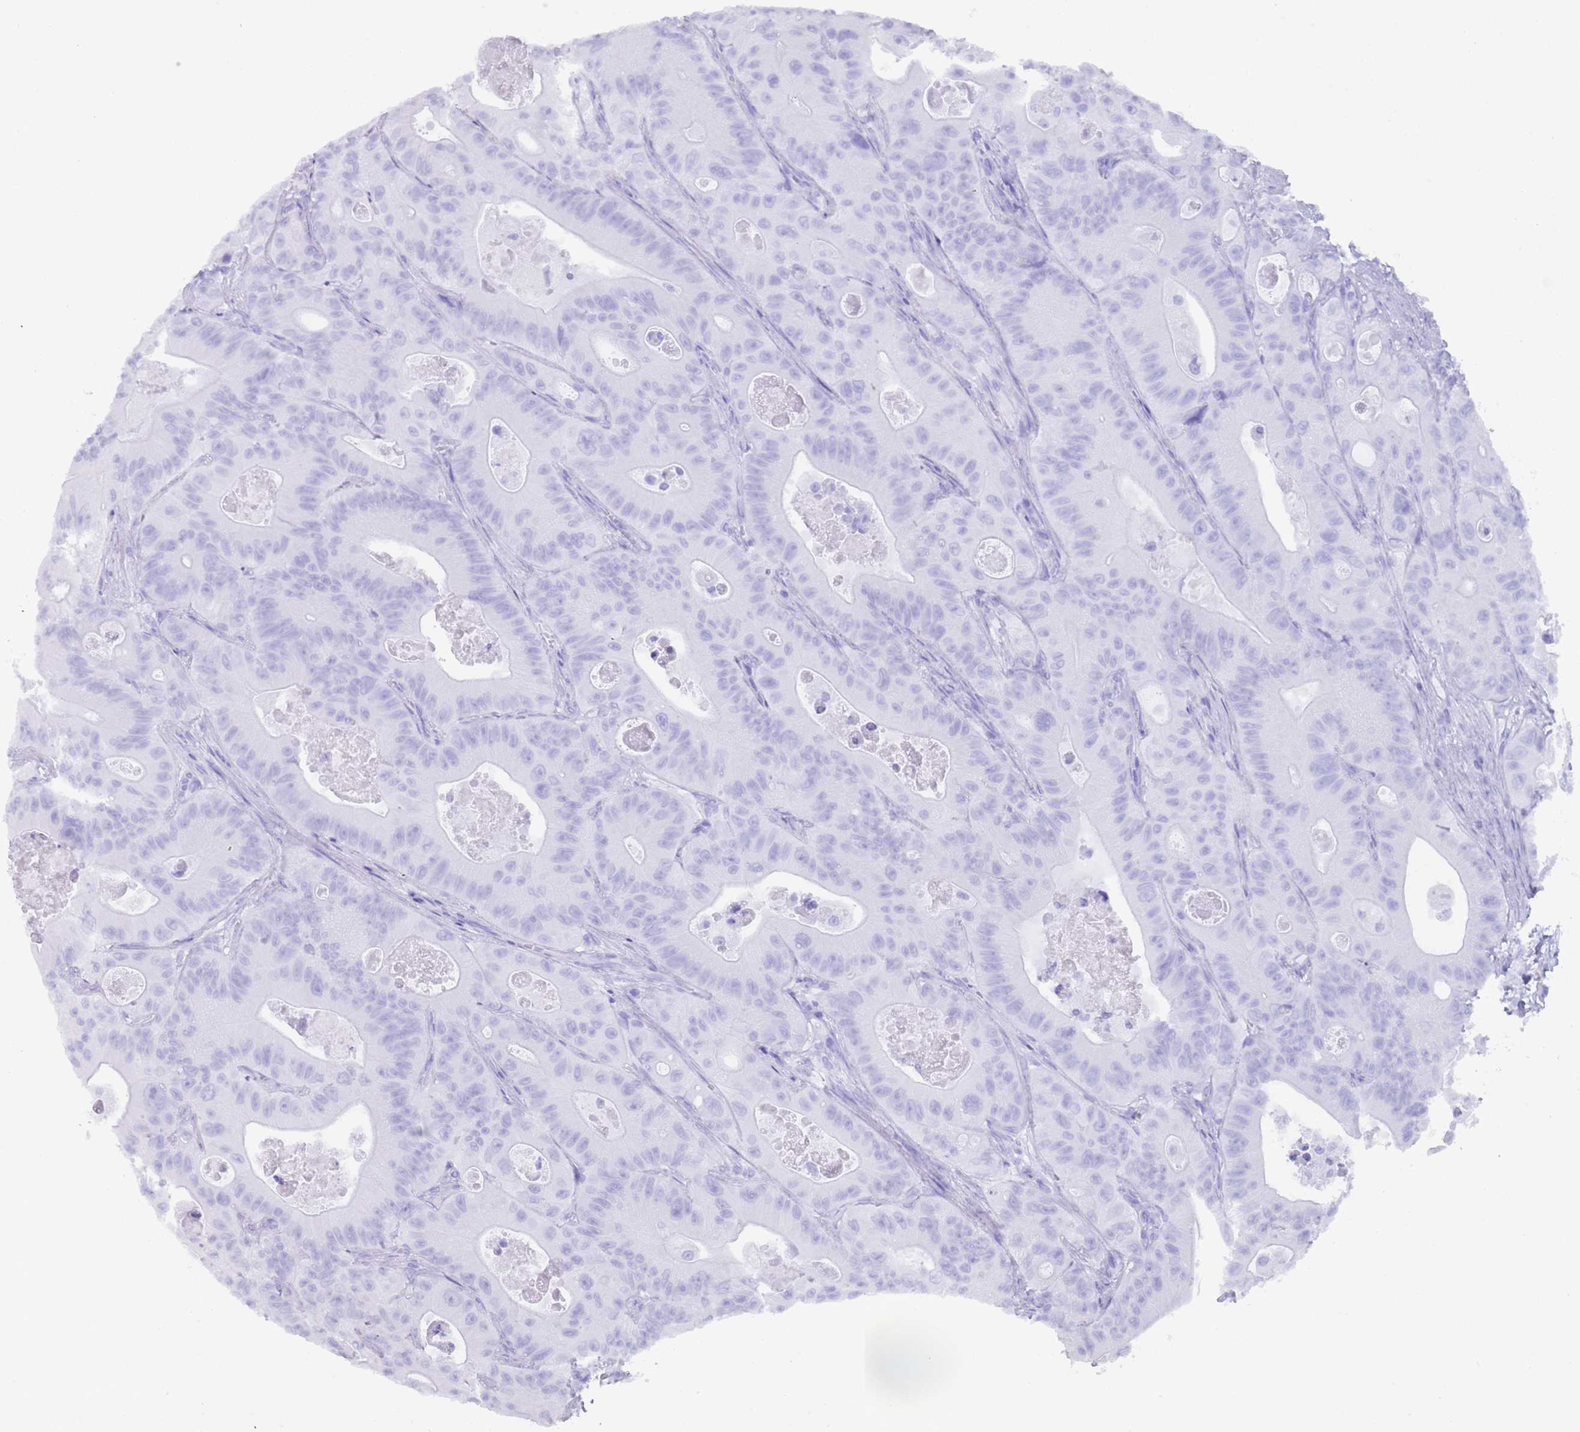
{"staining": {"intensity": "negative", "quantity": "none", "location": "none"}, "tissue": "colorectal cancer", "cell_type": "Tumor cells", "image_type": "cancer", "snomed": [{"axis": "morphology", "description": "Adenocarcinoma, NOS"}, {"axis": "topography", "description": "Colon"}], "caption": "Immunohistochemistry histopathology image of neoplastic tissue: human colorectal adenocarcinoma stained with DAB displays no significant protein expression in tumor cells. (DAB immunohistochemistry (IHC) with hematoxylin counter stain).", "gene": "MYADML2", "patient": {"sex": "female", "age": 46}}